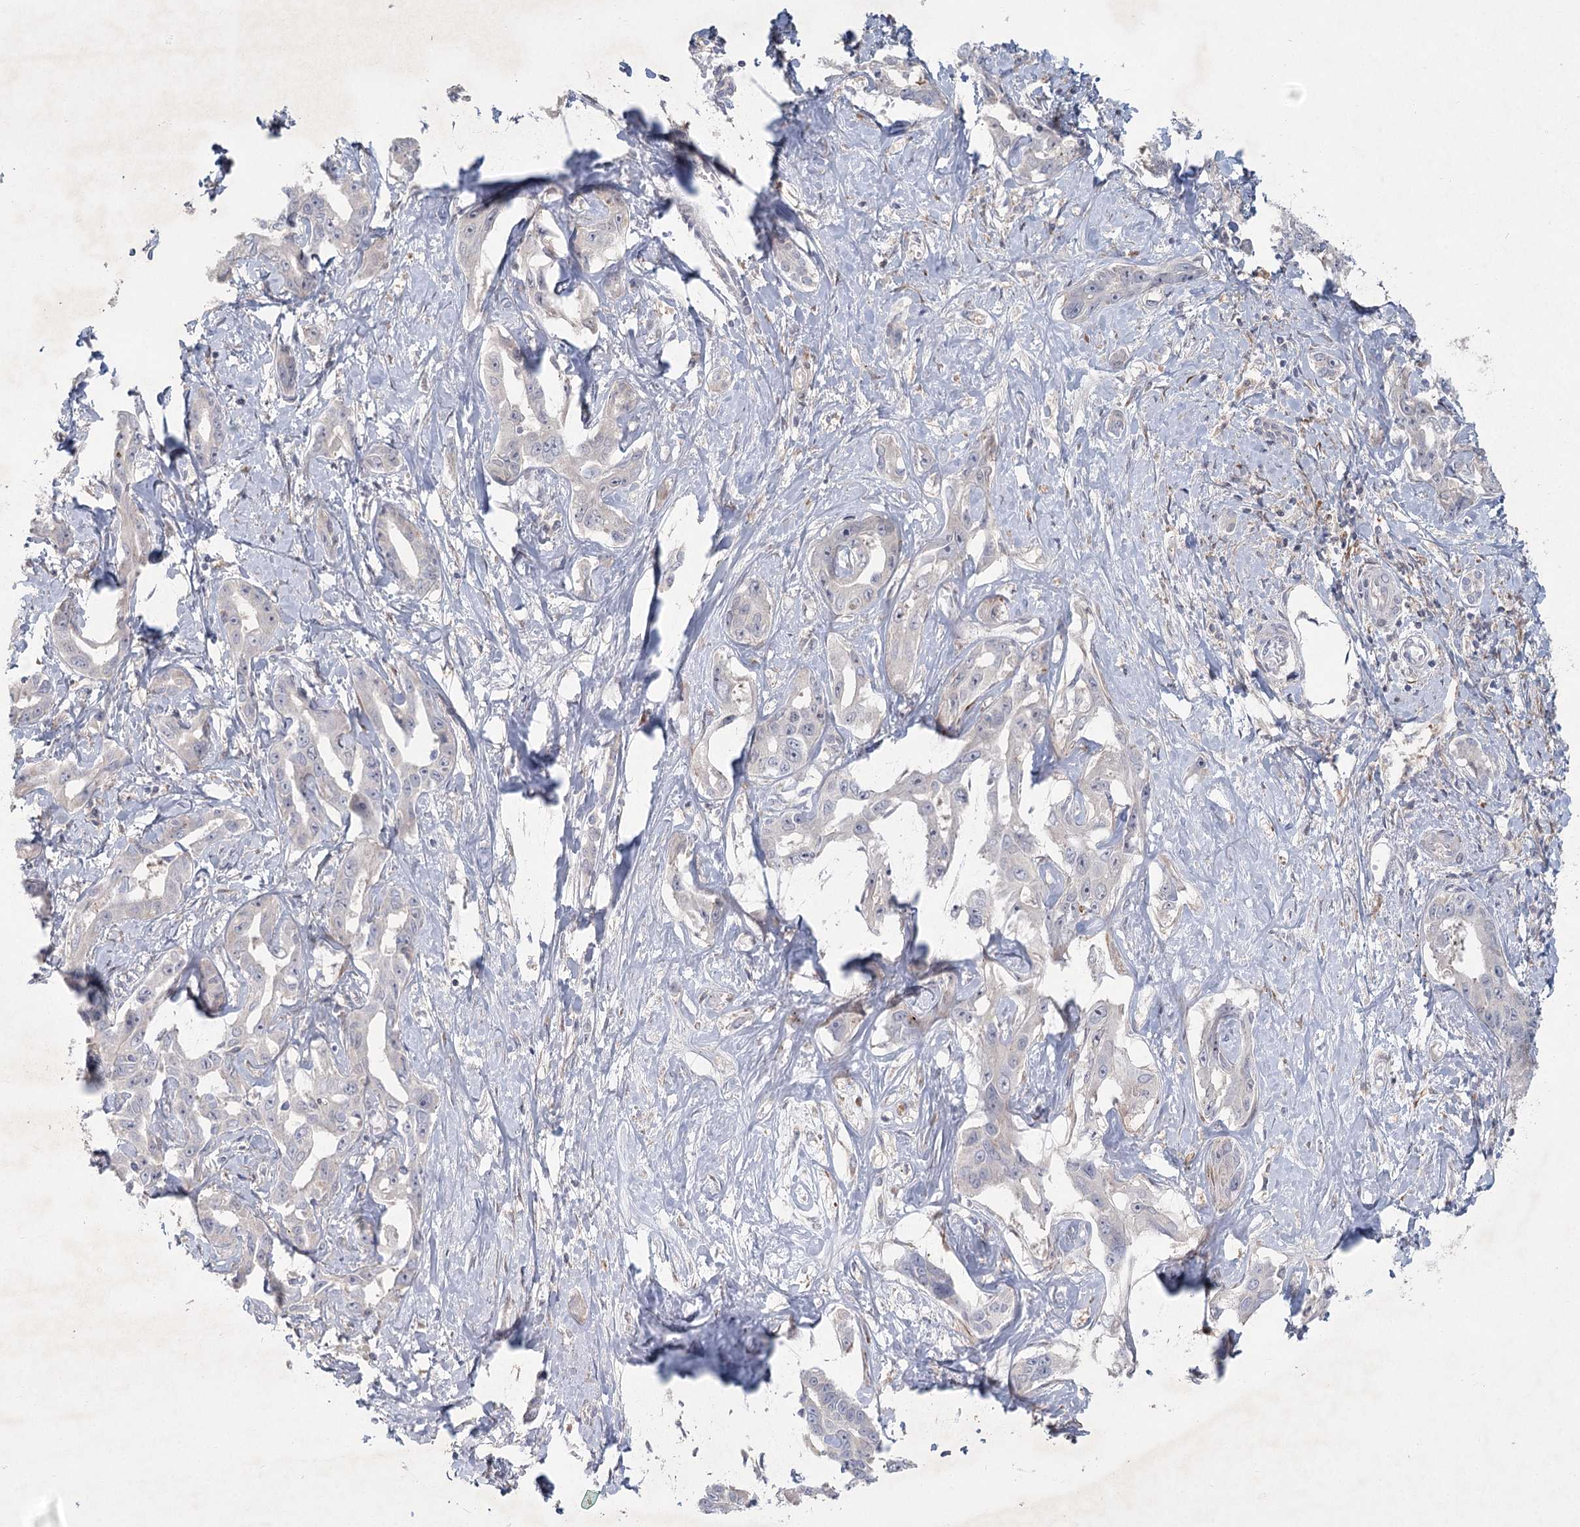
{"staining": {"intensity": "negative", "quantity": "none", "location": "none"}, "tissue": "liver cancer", "cell_type": "Tumor cells", "image_type": "cancer", "snomed": [{"axis": "morphology", "description": "Cholangiocarcinoma"}, {"axis": "topography", "description": "Liver"}], "caption": "IHC micrograph of cholangiocarcinoma (liver) stained for a protein (brown), which reveals no positivity in tumor cells.", "gene": "FAM110C", "patient": {"sex": "male", "age": 59}}